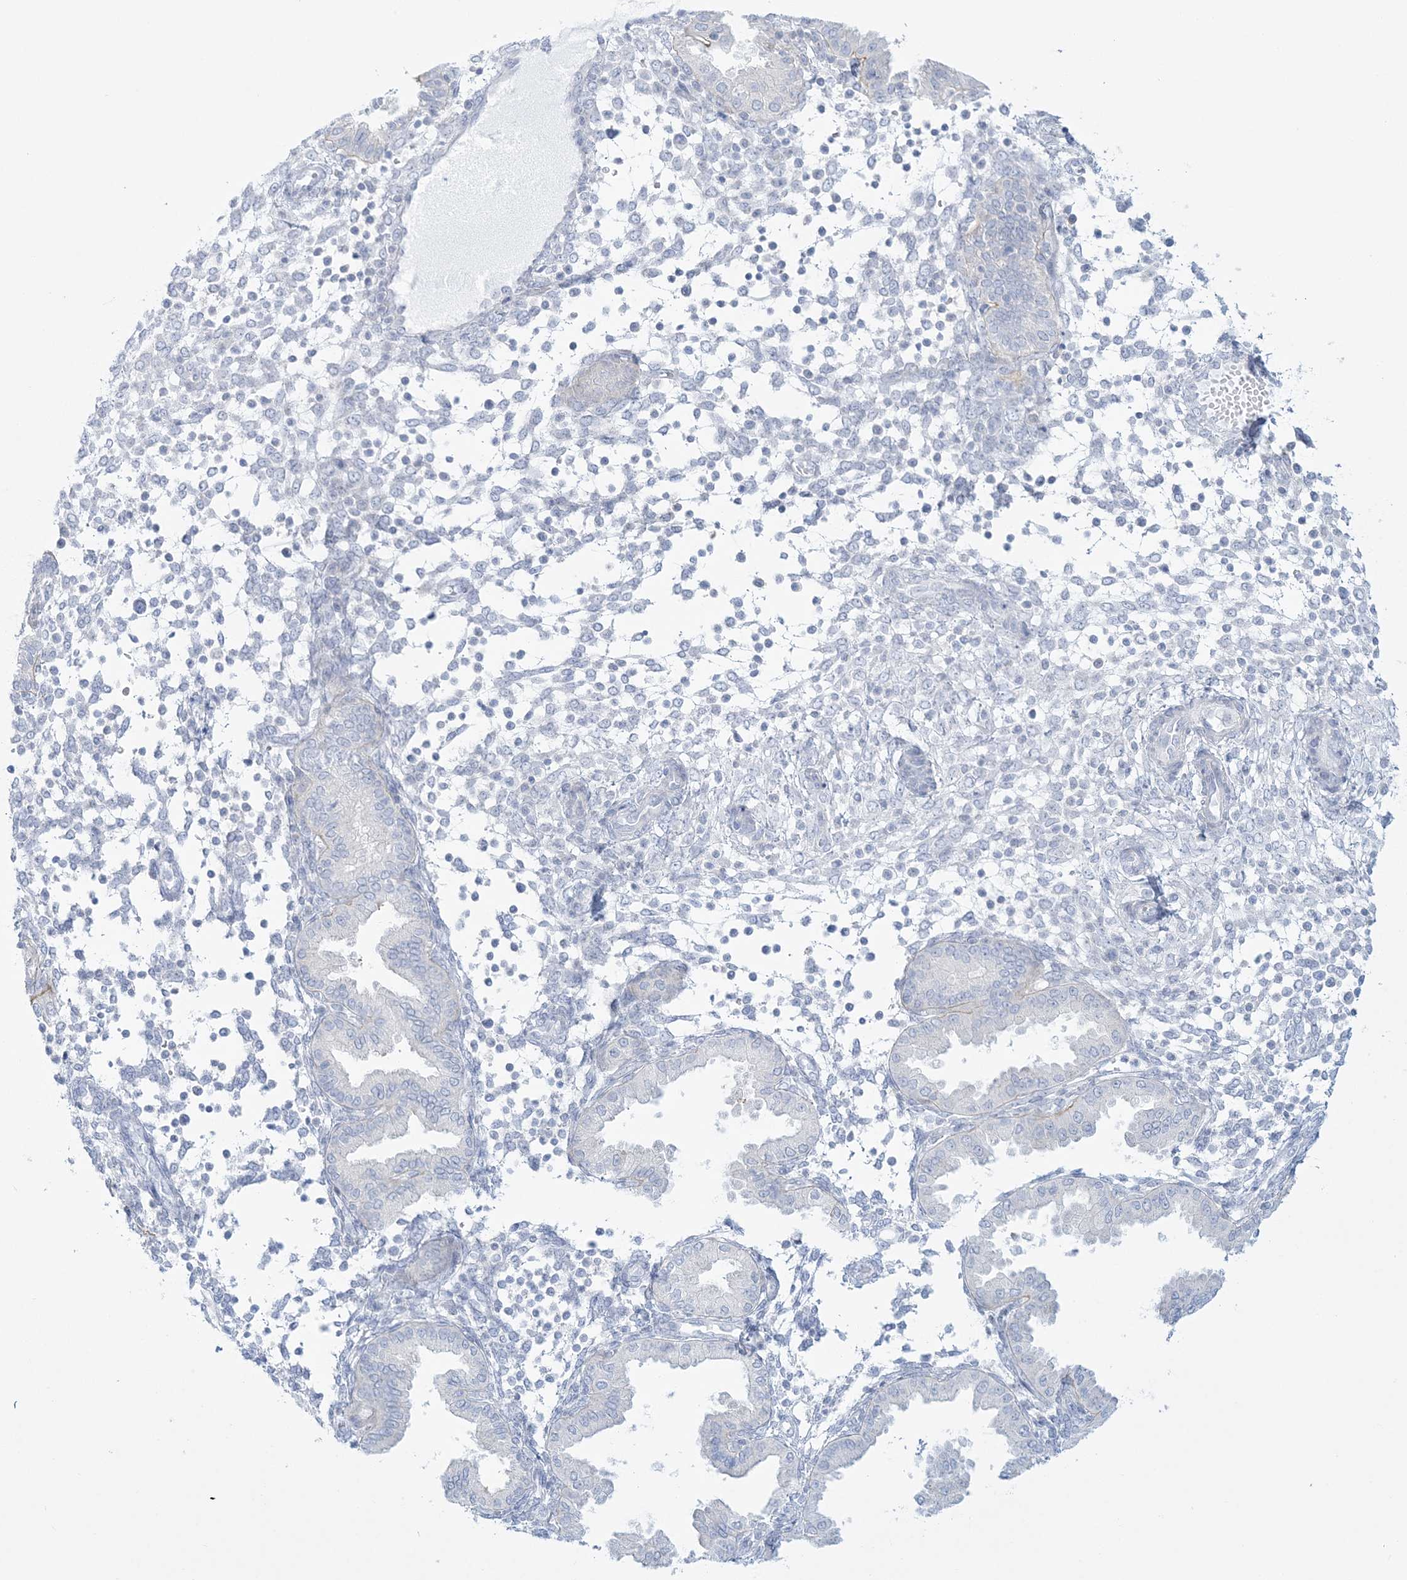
{"staining": {"intensity": "negative", "quantity": "none", "location": "none"}, "tissue": "endometrium", "cell_type": "Cells in endometrial stroma", "image_type": "normal", "snomed": [{"axis": "morphology", "description": "Normal tissue, NOS"}, {"axis": "topography", "description": "Endometrium"}], "caption": "Photomicrograph shows no significant protein staining in cells in endometrial stroma of benign endometrium.", "gene": "ADGB", "patient": {"sex": "female", "age": 53}}